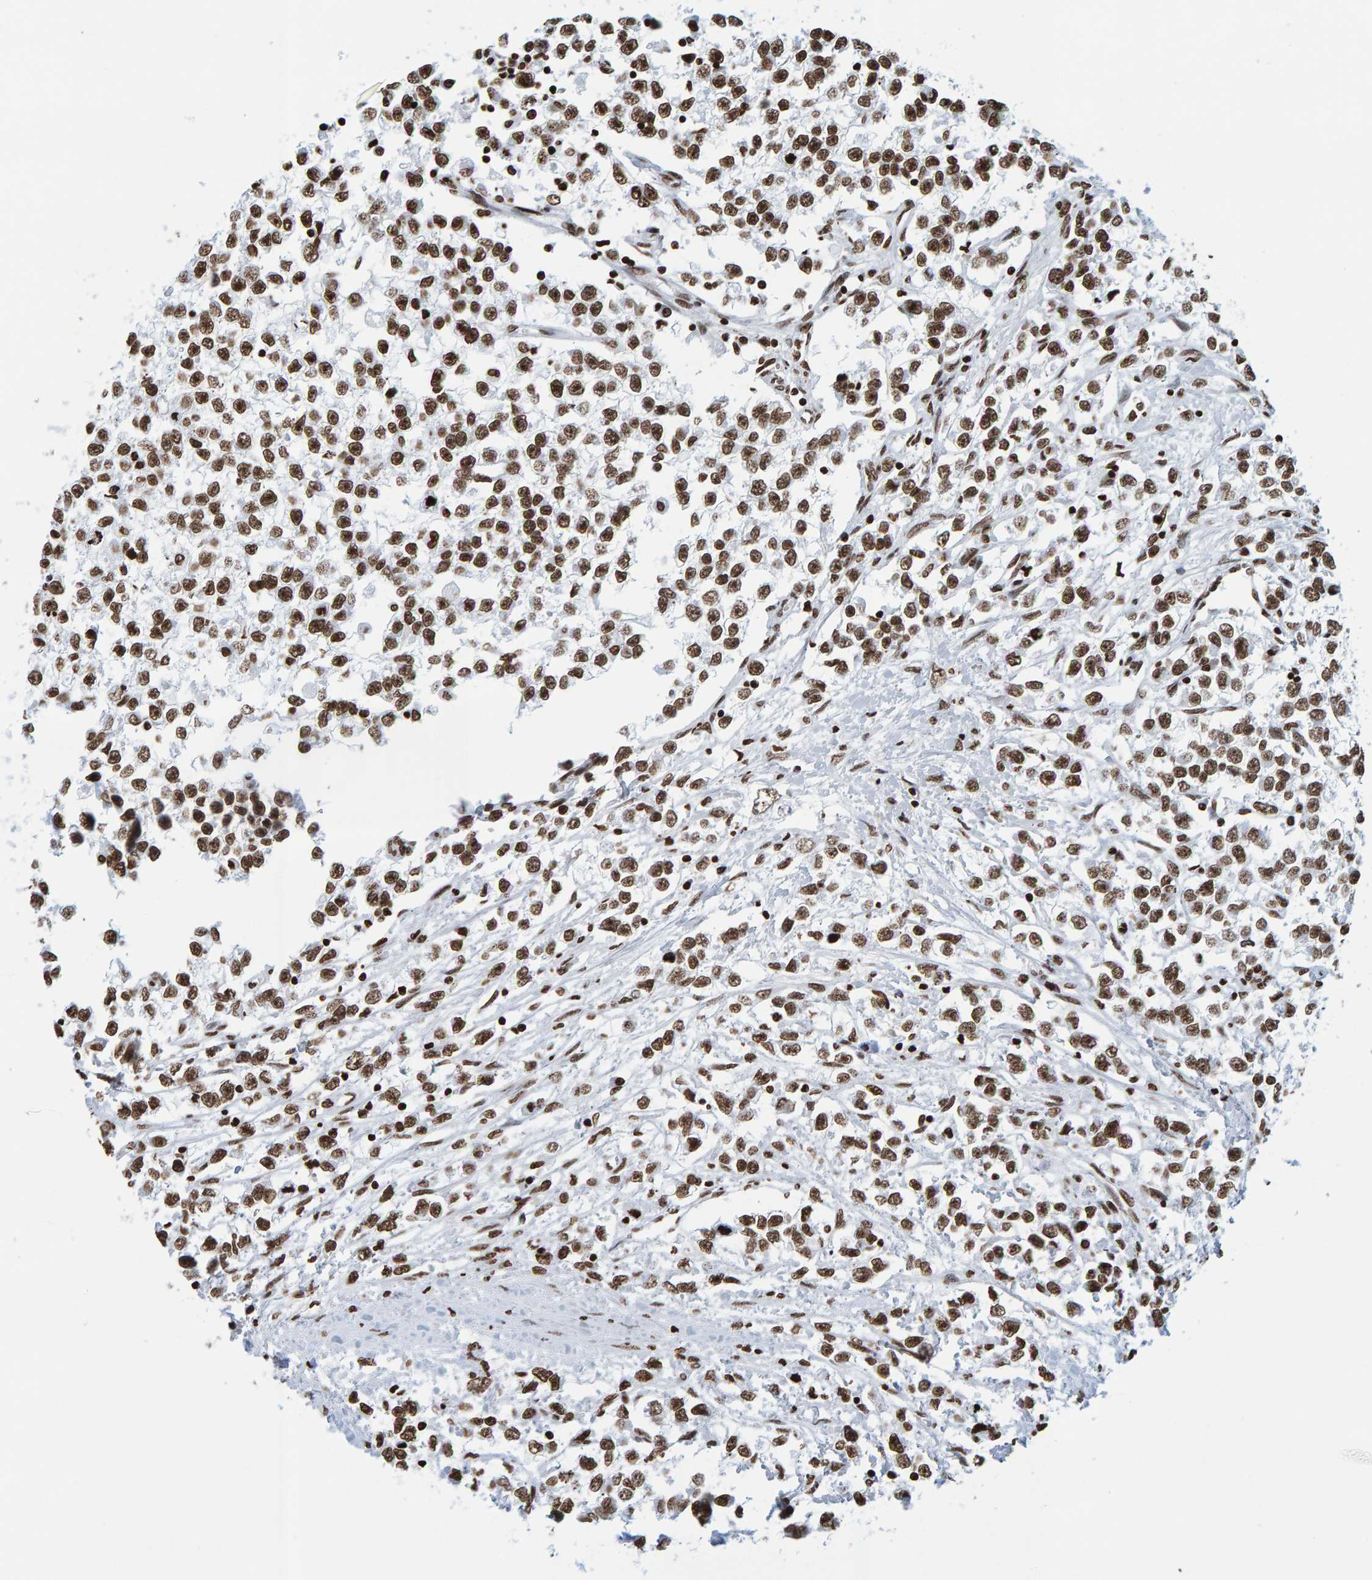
{"staining": {"intensity": "strong", "quantity": ">75%", "location": "nuclear"}, "tissue": "testis cancer", "cell_type": "Tumor cells", "image_type": "cancer", "snomed": [{"axis": "morphology", "description": "Seminoma, NOS"}, {"axis": "morphology", "description": "Carcinoma, Embryonal, NOS"}, {"axis": "topography", "description": "Testis"}], "caption": "This is a micrograph of immunohistochemistry (IHC) staining of testis cancer, which shows strong positivity in the nuclear of tumor cells.", "gene": "BRF2", "patient": {"sex": "male", "age": 51}}